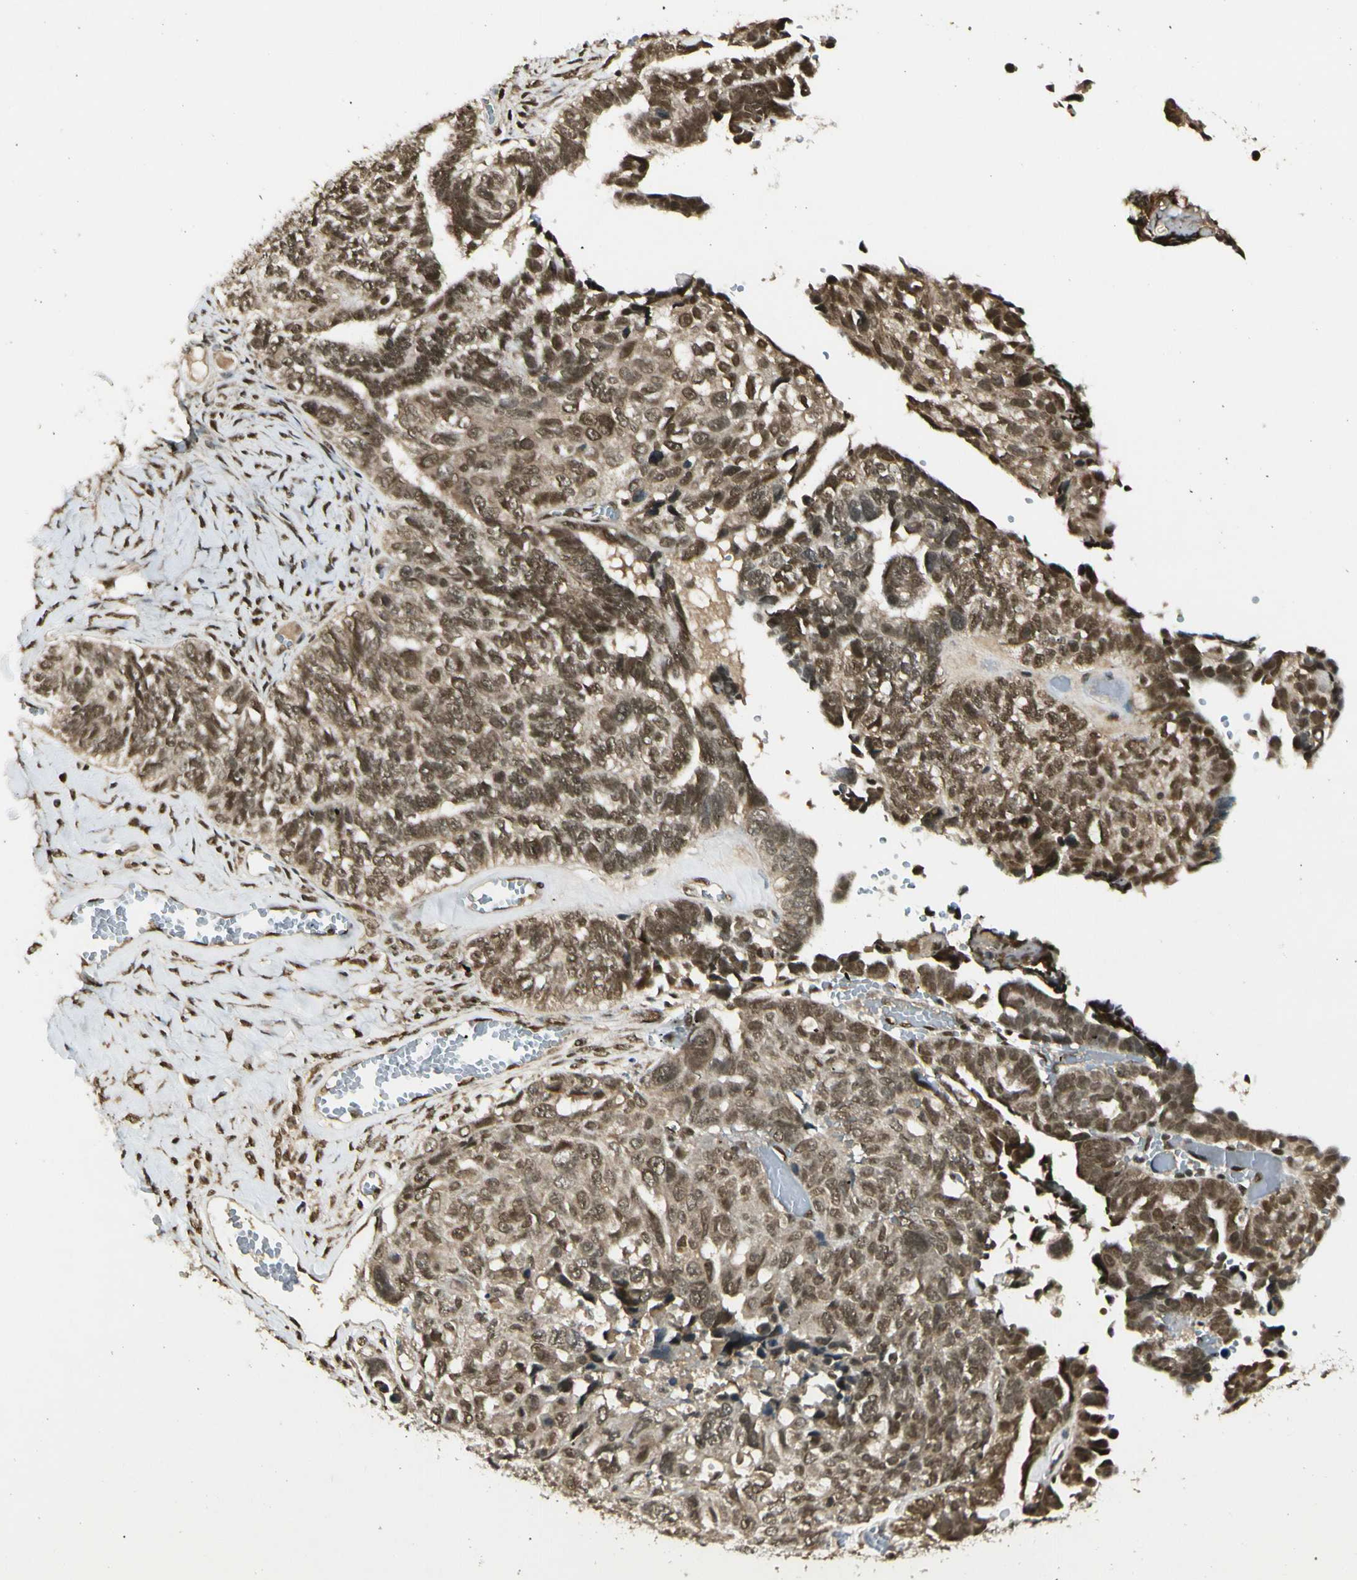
{"staining": {"intensity": "moderate", "quantity": ">75%", "location": "cytoplasmic/membranous,nuclear"}, "tissue": "ovarian cancer", "cell_type": "Tumor cells", "image_type": "cancer", "snomed": [{"axis": "morphology", "description": "Cystadenocarcinoma, serous, NOS"}, {"axis": "topography", "description": "Ovary"}], "caption": "High-magnification brightfield microscopy of ovarian cancer stained with DAB (brown) and counterstained with hematoxylin (blue). tumor cells exhibit moderate cytoplasmic/membranous and nuclear staining is appreciated in about>75% of cells. Using DAB (brown) and hematoxylin (blue) stains, captured at high magnification using brightfield microscopy.", "gene": "ZNF135", "patient": {"sex": "female", "age": 79}}